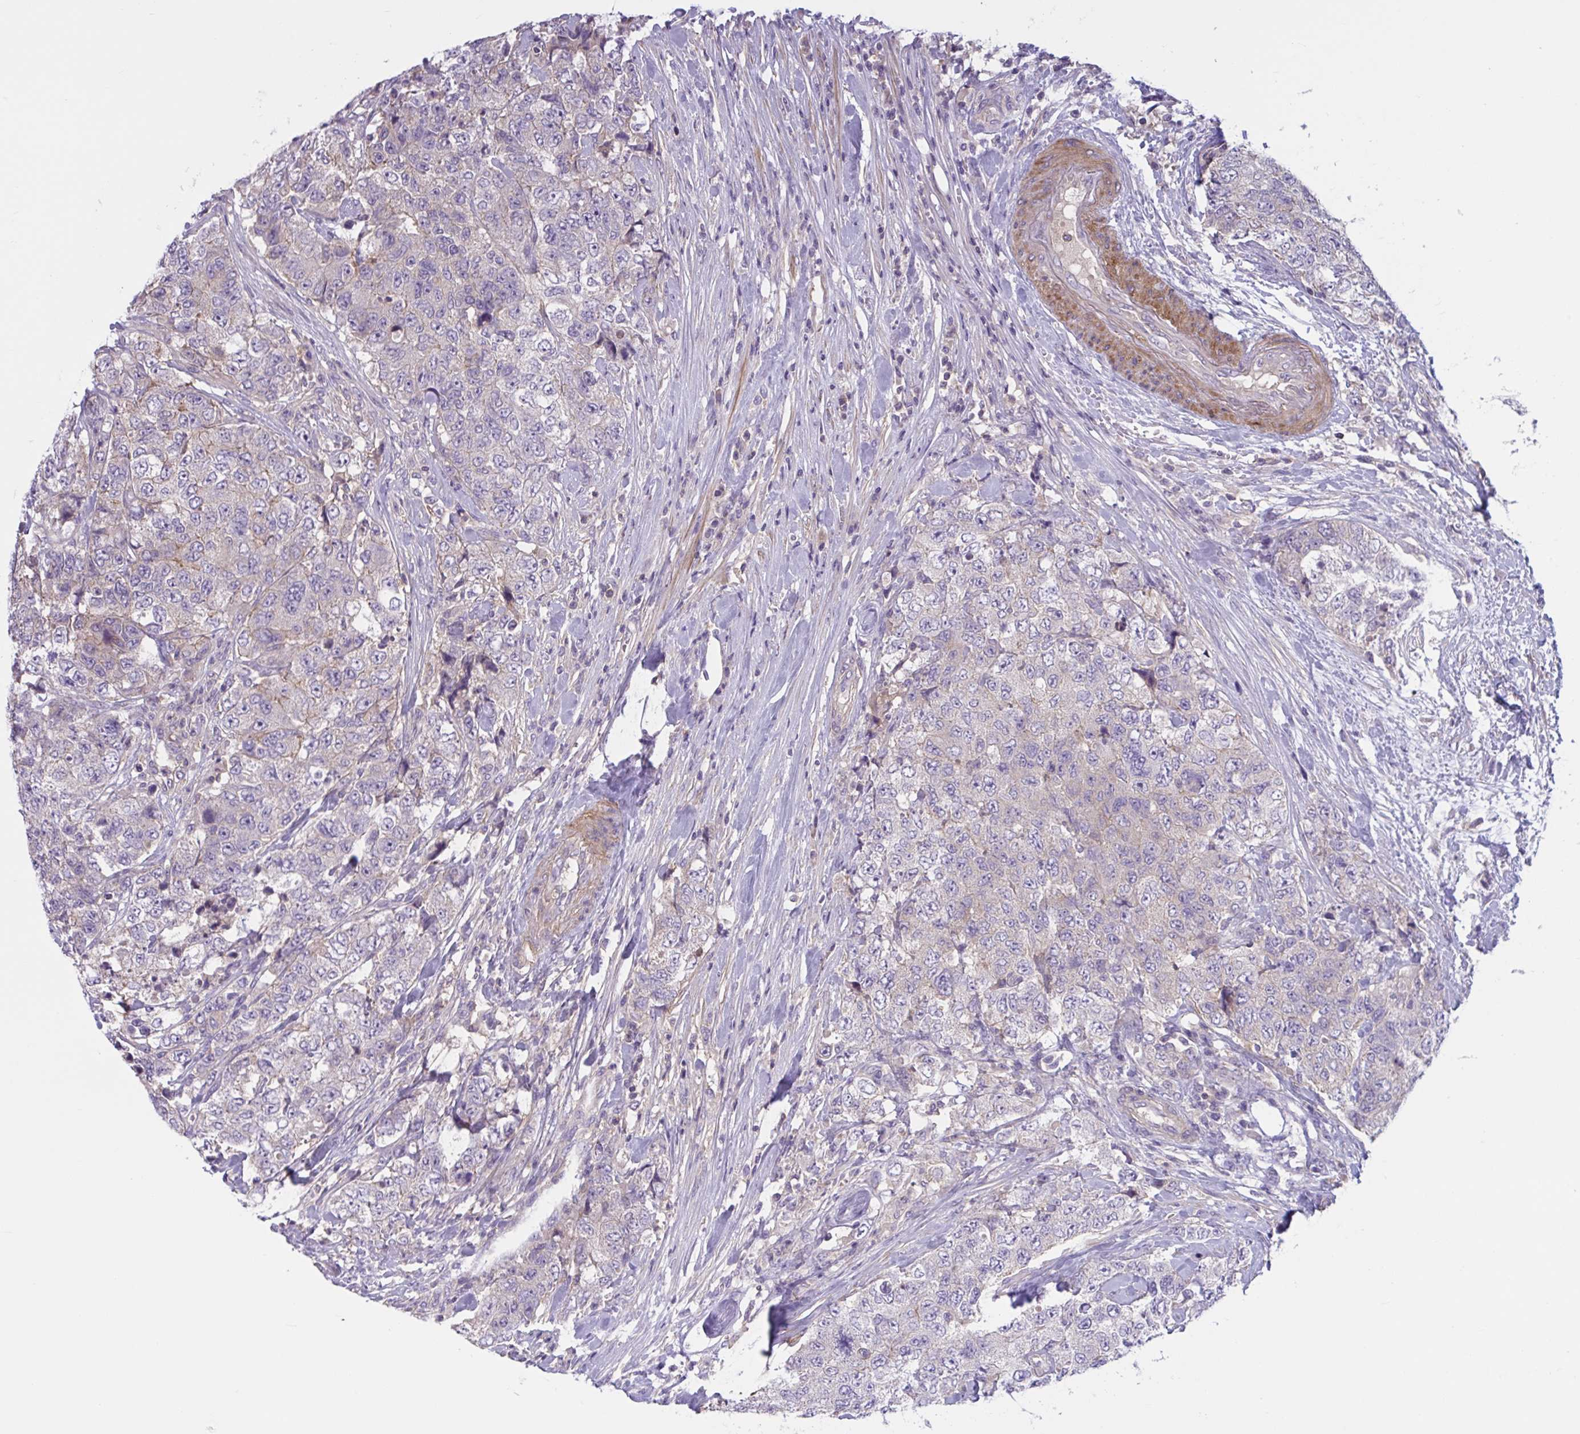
{"staining": {"intensity": "negative", "quantity": "none", "location": "none"}, "tissue": "urothelial cancer", "cell_type": "Tumor cells", "image_type": "cancer", "snomed": [{"axis": "morphology", "description": "Urothelial carcinoma, High grade"}, {"axis": "topography", "description": "Urinary bladder"}], "caption": "This micrograph is of urothelial cancer stained with immunohistochemistry (IHC) to label a protein in brown with the nuclei are counter-stained blue. There is no positivity in tumor cells. (DAB IHC visualized using brightfield microscopy, high magnification).", "gene": "WNT9B", "patient": {"sex": "female", "age": 78}}